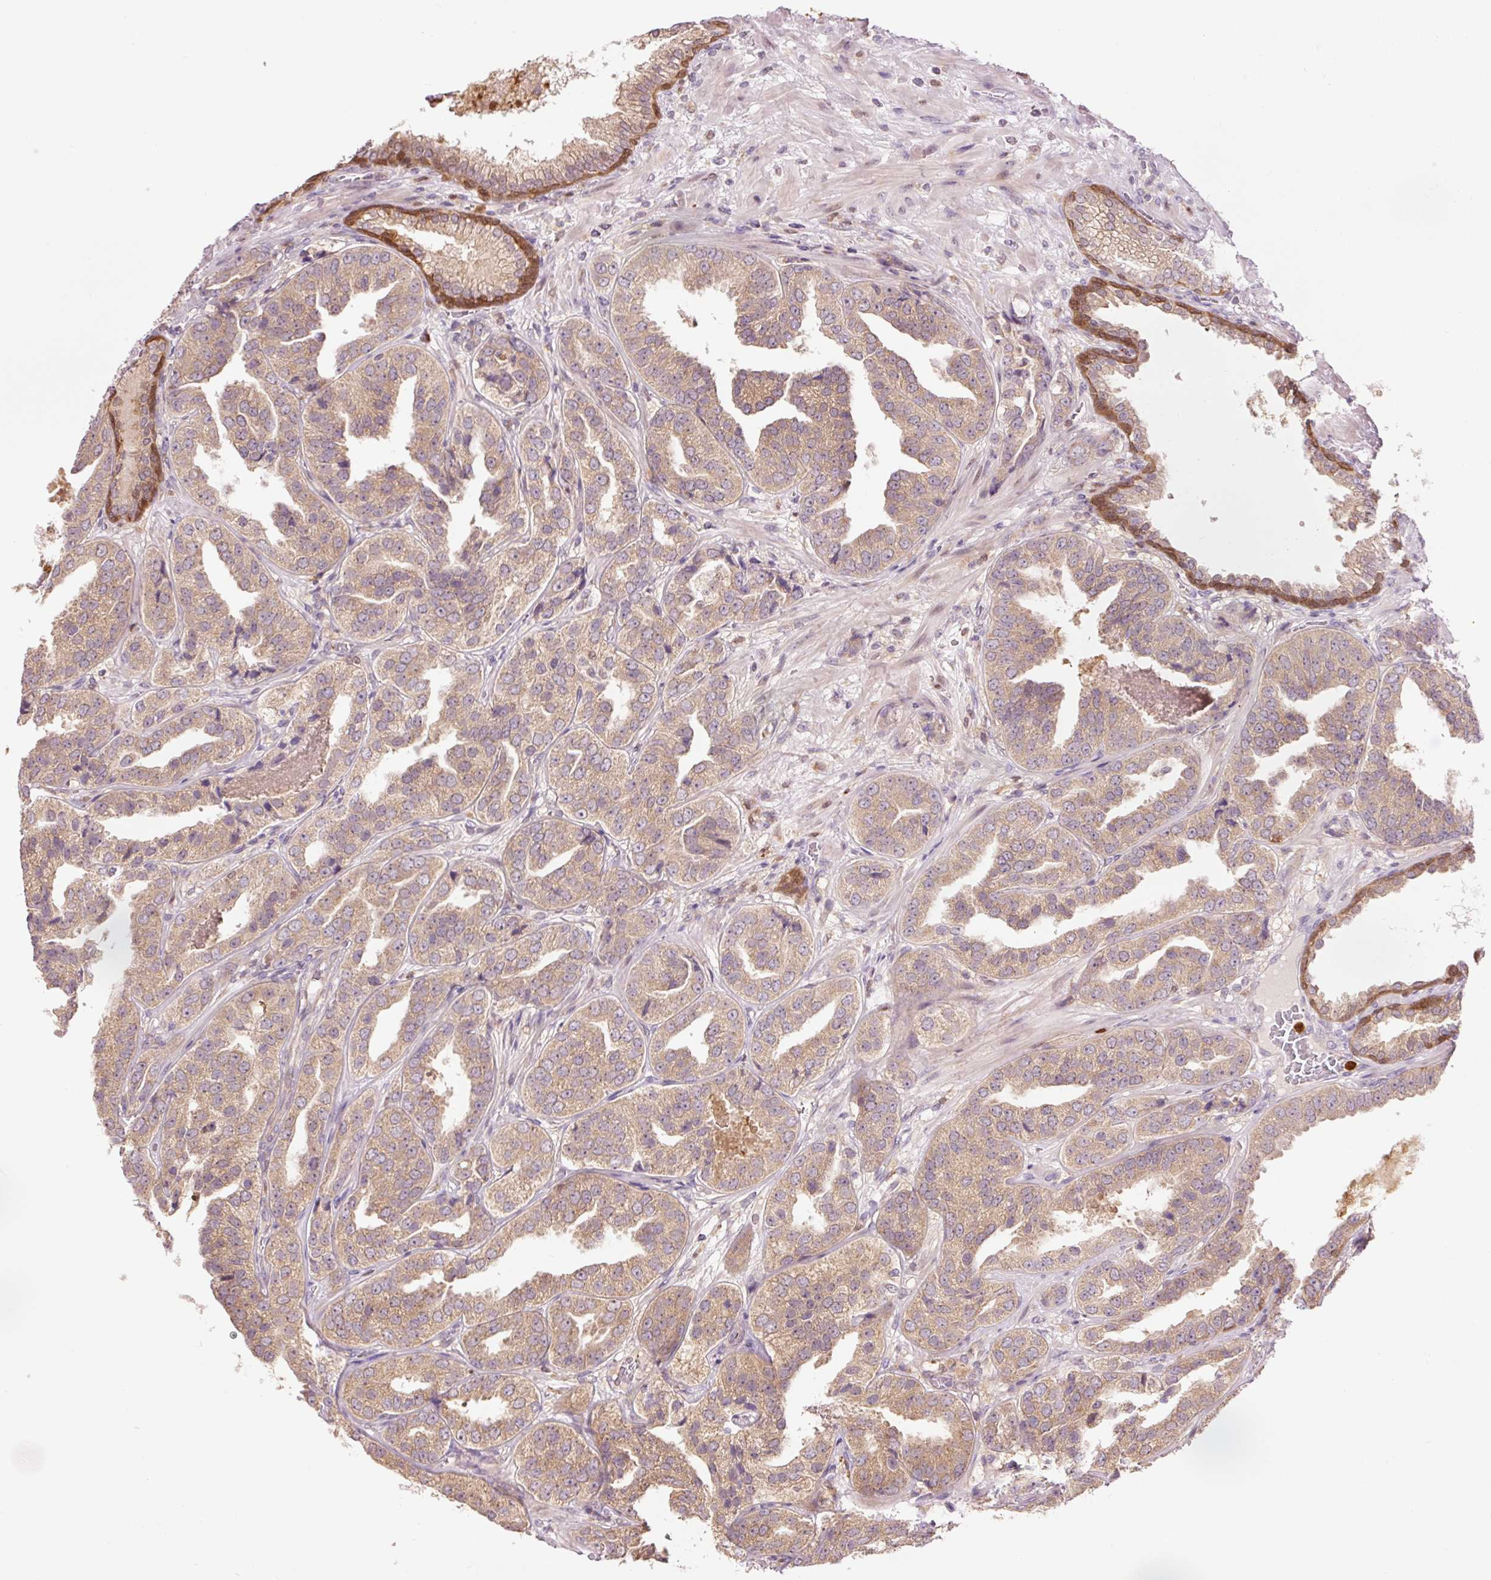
{"staining": {"intensity": "moderate", "quantity": ">75%", "location": "cytoplasmic/membranous"}, "tissue": "prostate cancer", "cell_type": "Tumor cells", "image_type": "cancer", "snomed": [{"axis": "morphology", "description": "Adenocarcinoma, High grade"}, {"axis": "topography", "description": "Prostate"}], "caption": "IHC of human prostate cancer shows medium levels of moderate cytoplasmic/membranous staining in about >75% of tumor cells.", "gene": "PRDX5", "patient": {"sex": "male", "age": 63}}